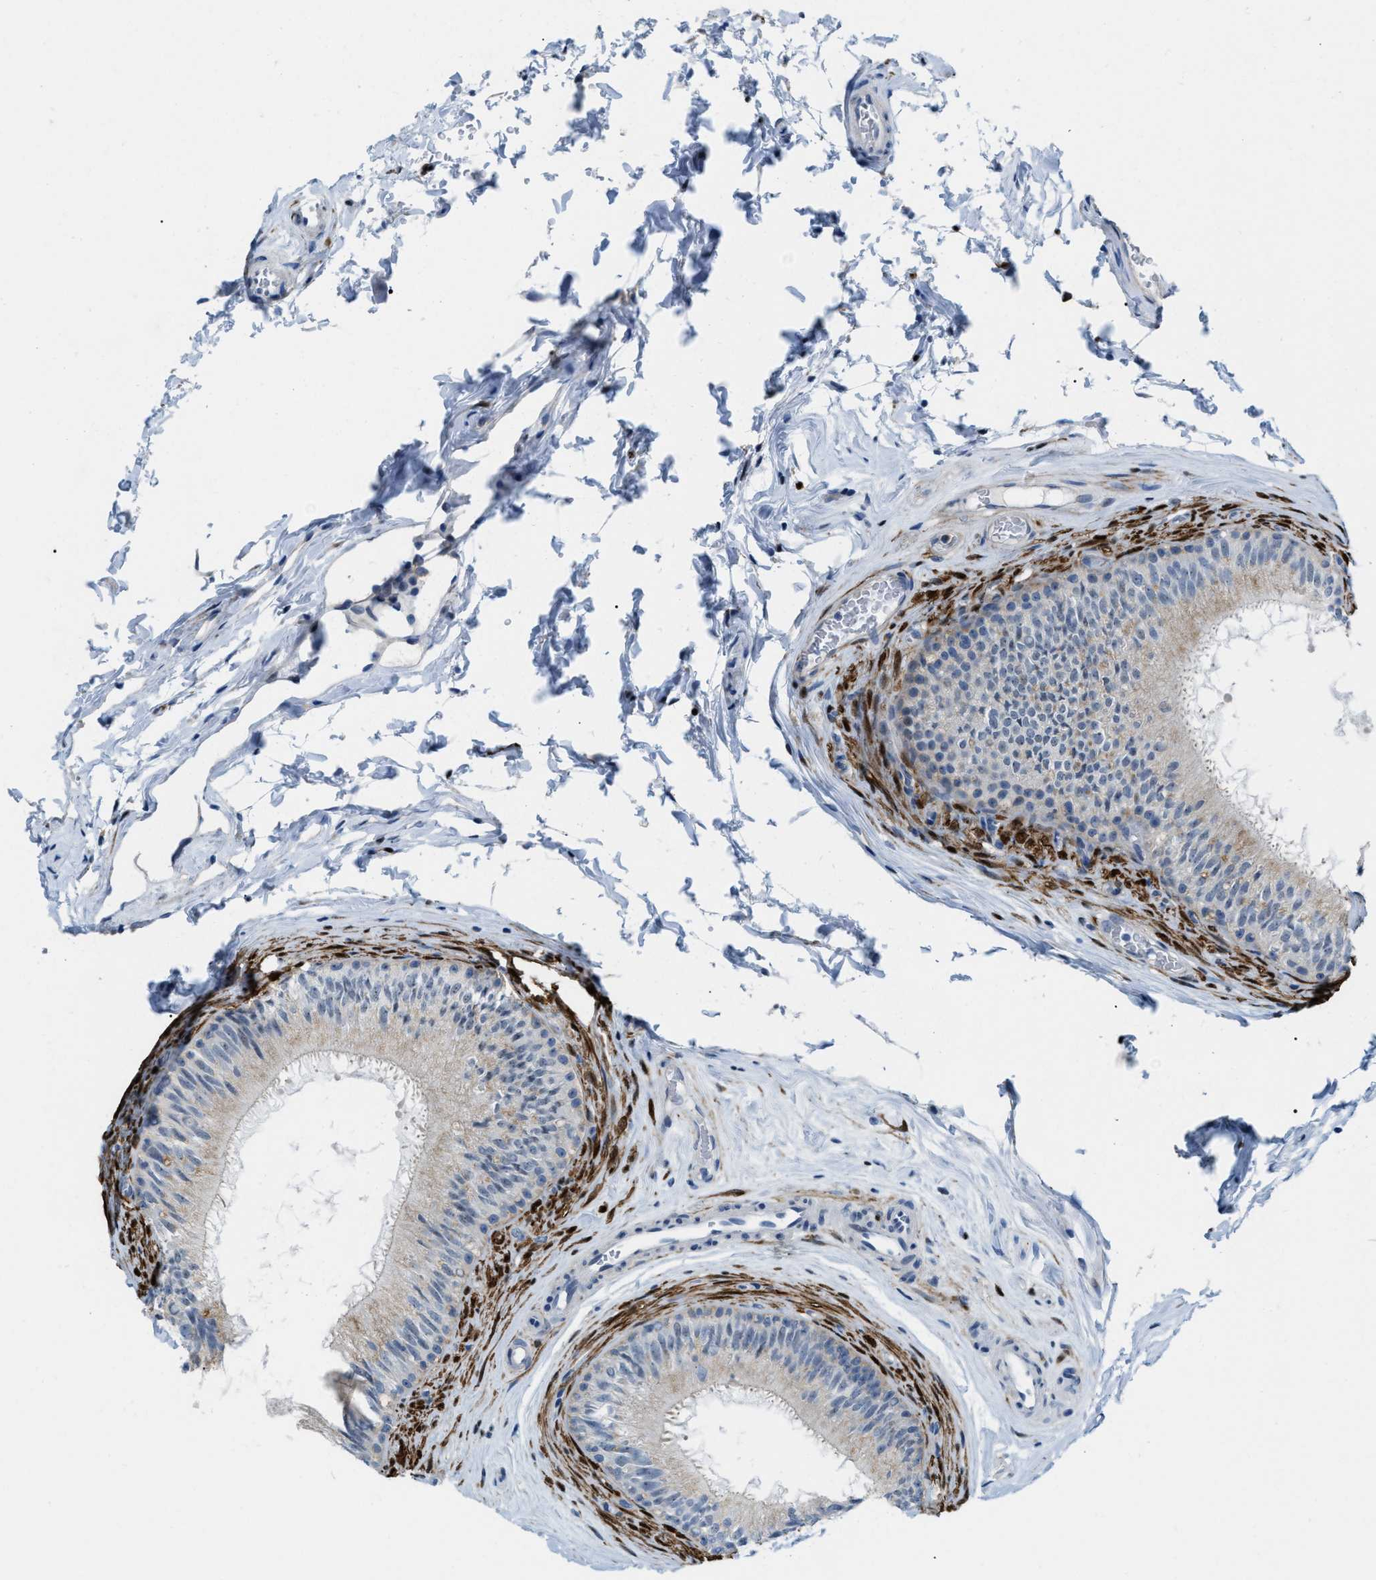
{"staining": {"intensity": "negative", "quantity": "none", "location": "none"}, "tissue": "epididymis", "cell_type": "Glandular cells", "image_type": "normal", "snomed": [{"axis": "morphology", "description": "Normal tissue, NOS"}, {"axis": "topography", "description": "Testis"}, {"axis": "topography", "description": "Epididymis"}], "caption": "Immunohistochemical staining of normal epididymis shows no significant expression in glandular cells.", "gene": "PHRF1", "patient": {"sex": "male", "age": 36}}